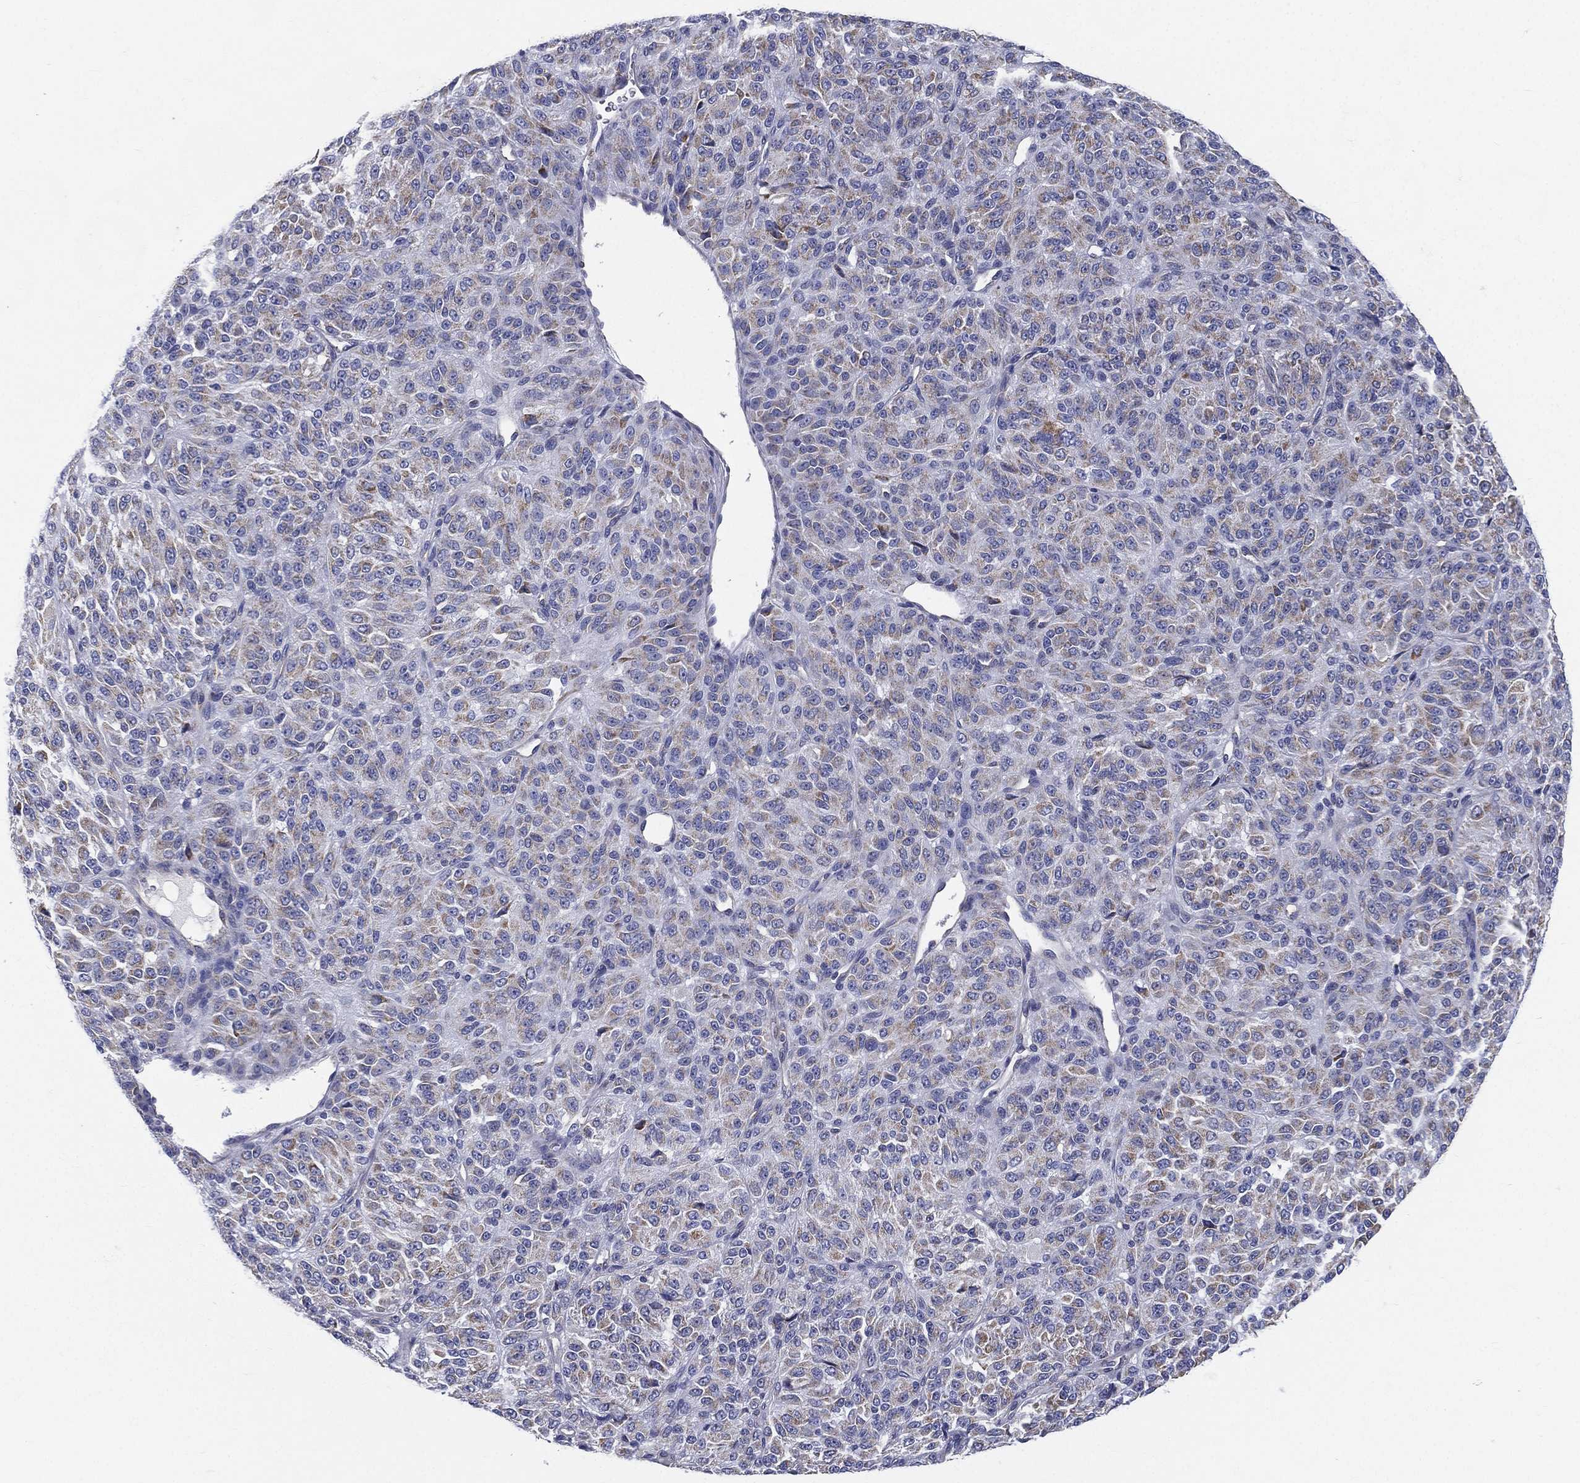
{"staining": {"intensity": "weak", "quantity": "25%-75%", "location": "cytoplasmic/membranous"}, "tissue": "melanoma", "cell_type": "Tumor cells", "image_type": "cancer", "snomed": [{"axis": "morphology", "description": "Malignant melanoma, Metastatic site"}, {"axis": "topography", "description": "Brain"}], "caption": "A high-resolution image shows immunohistochemistry (IHC) staining of malignant melanoma (metastatic site), which demonstrates weak cytoplasmic/membranous staining in about 25%-75% of tumor cells.", "gene": "PWWP3A", "patient": {"sex": "female", "age": 56}}